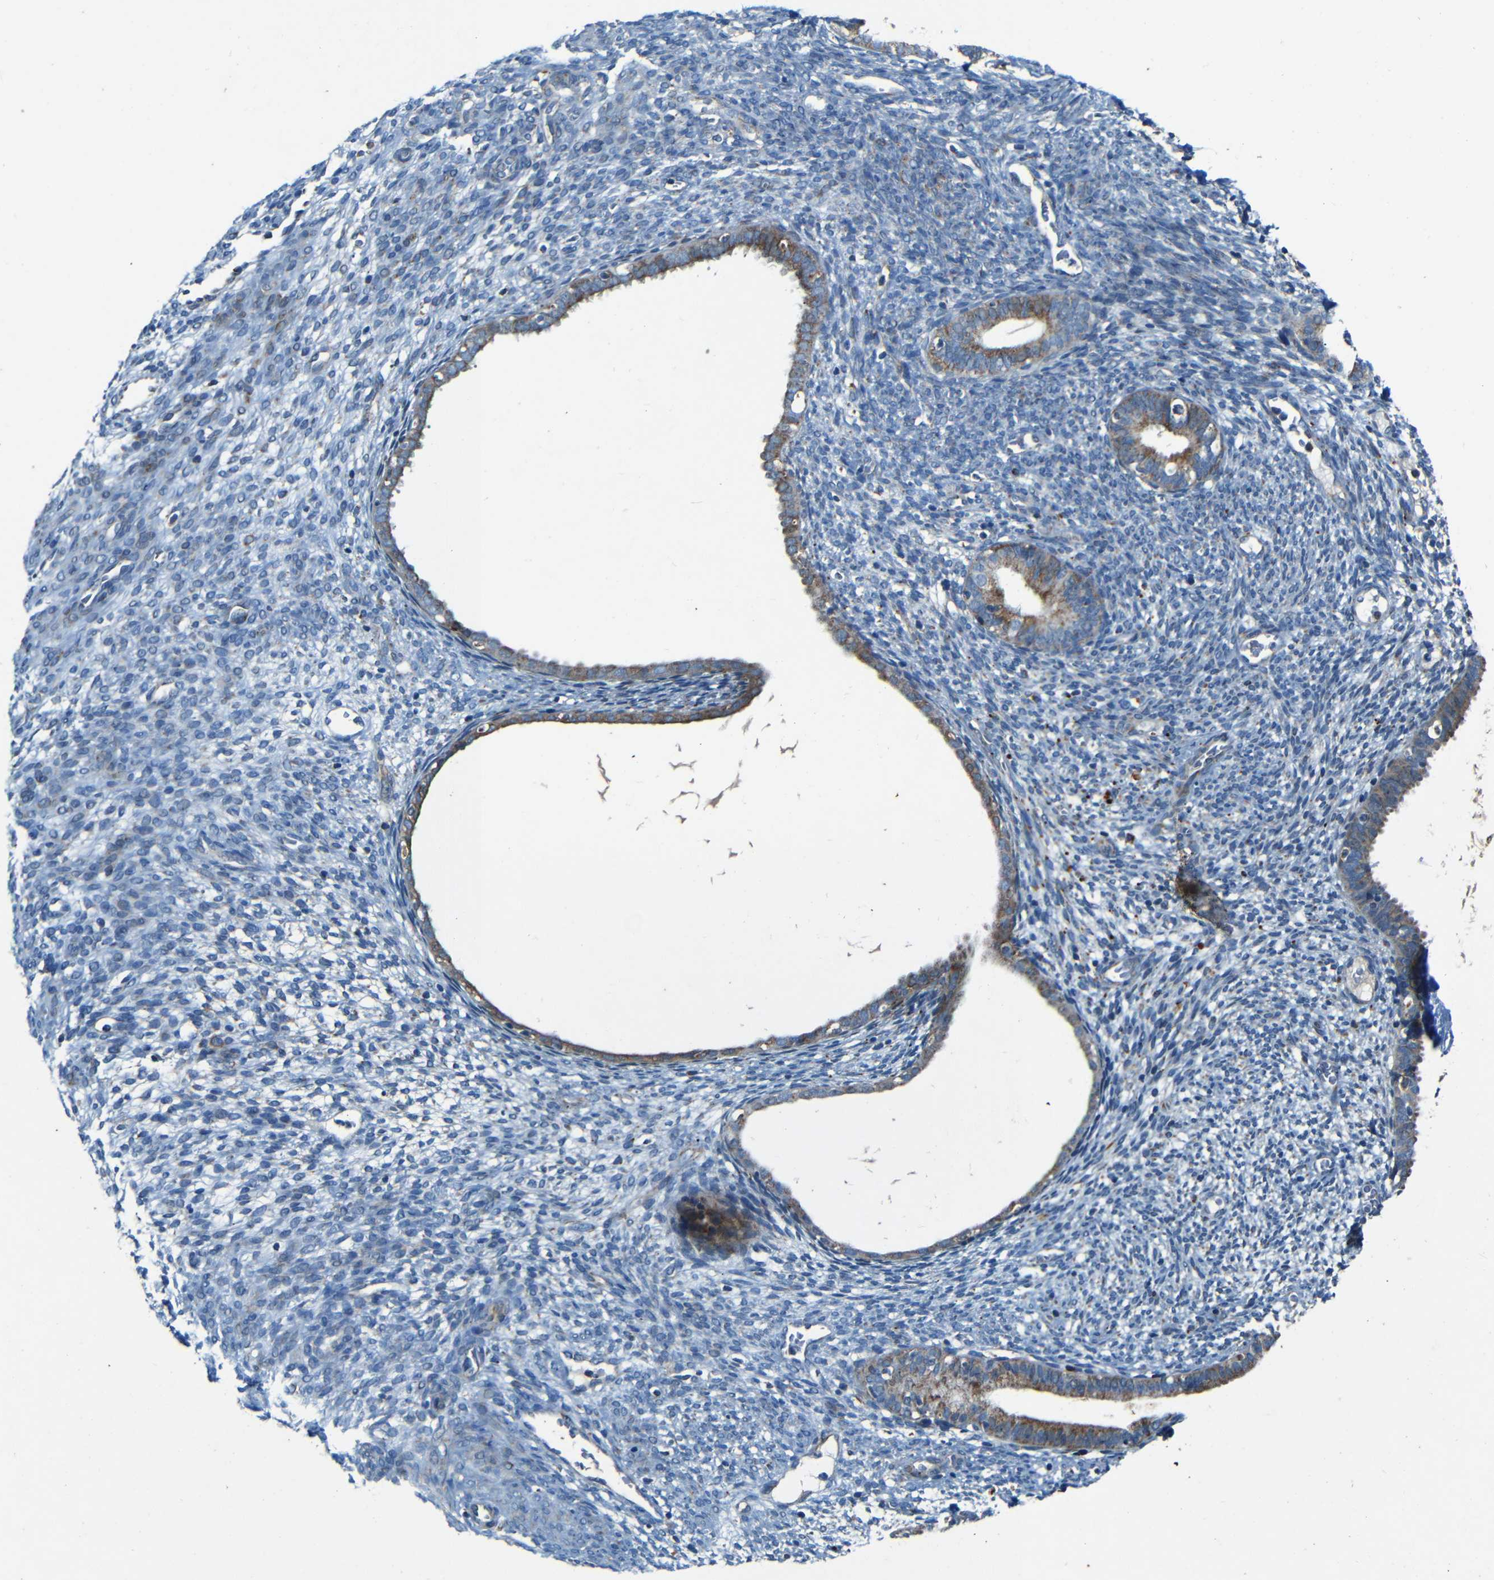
{"staining": {"intensity": "moderate", "quantity": "25%-75%", "location": "cytoplasmic/membranous"}, "tissue": "endometrium", "cell_type": "Cells in endometrial stroma", "image_type": "normal", "snomed": [{"axis": "morphology", "description": "Normal tissue, NOS"}, {"axis": "morphology", "description": "Atrophy, NOS"}, {"axis": "topography", "description": "Uterus"}, {"axis": "topography", "description": "Endometrium"}], "caption": "This image exhibits unremarkable endometrium stained with immunohistochemistry (IHC) to label a protein in brown. The cytoplasmic/membranous of cells in endometrial stroma show moderate positivity for the protein. Nuclei are counter-stained blue.", "gene": "WSCD2", "patient": {"sex": "female", "age": 68}}